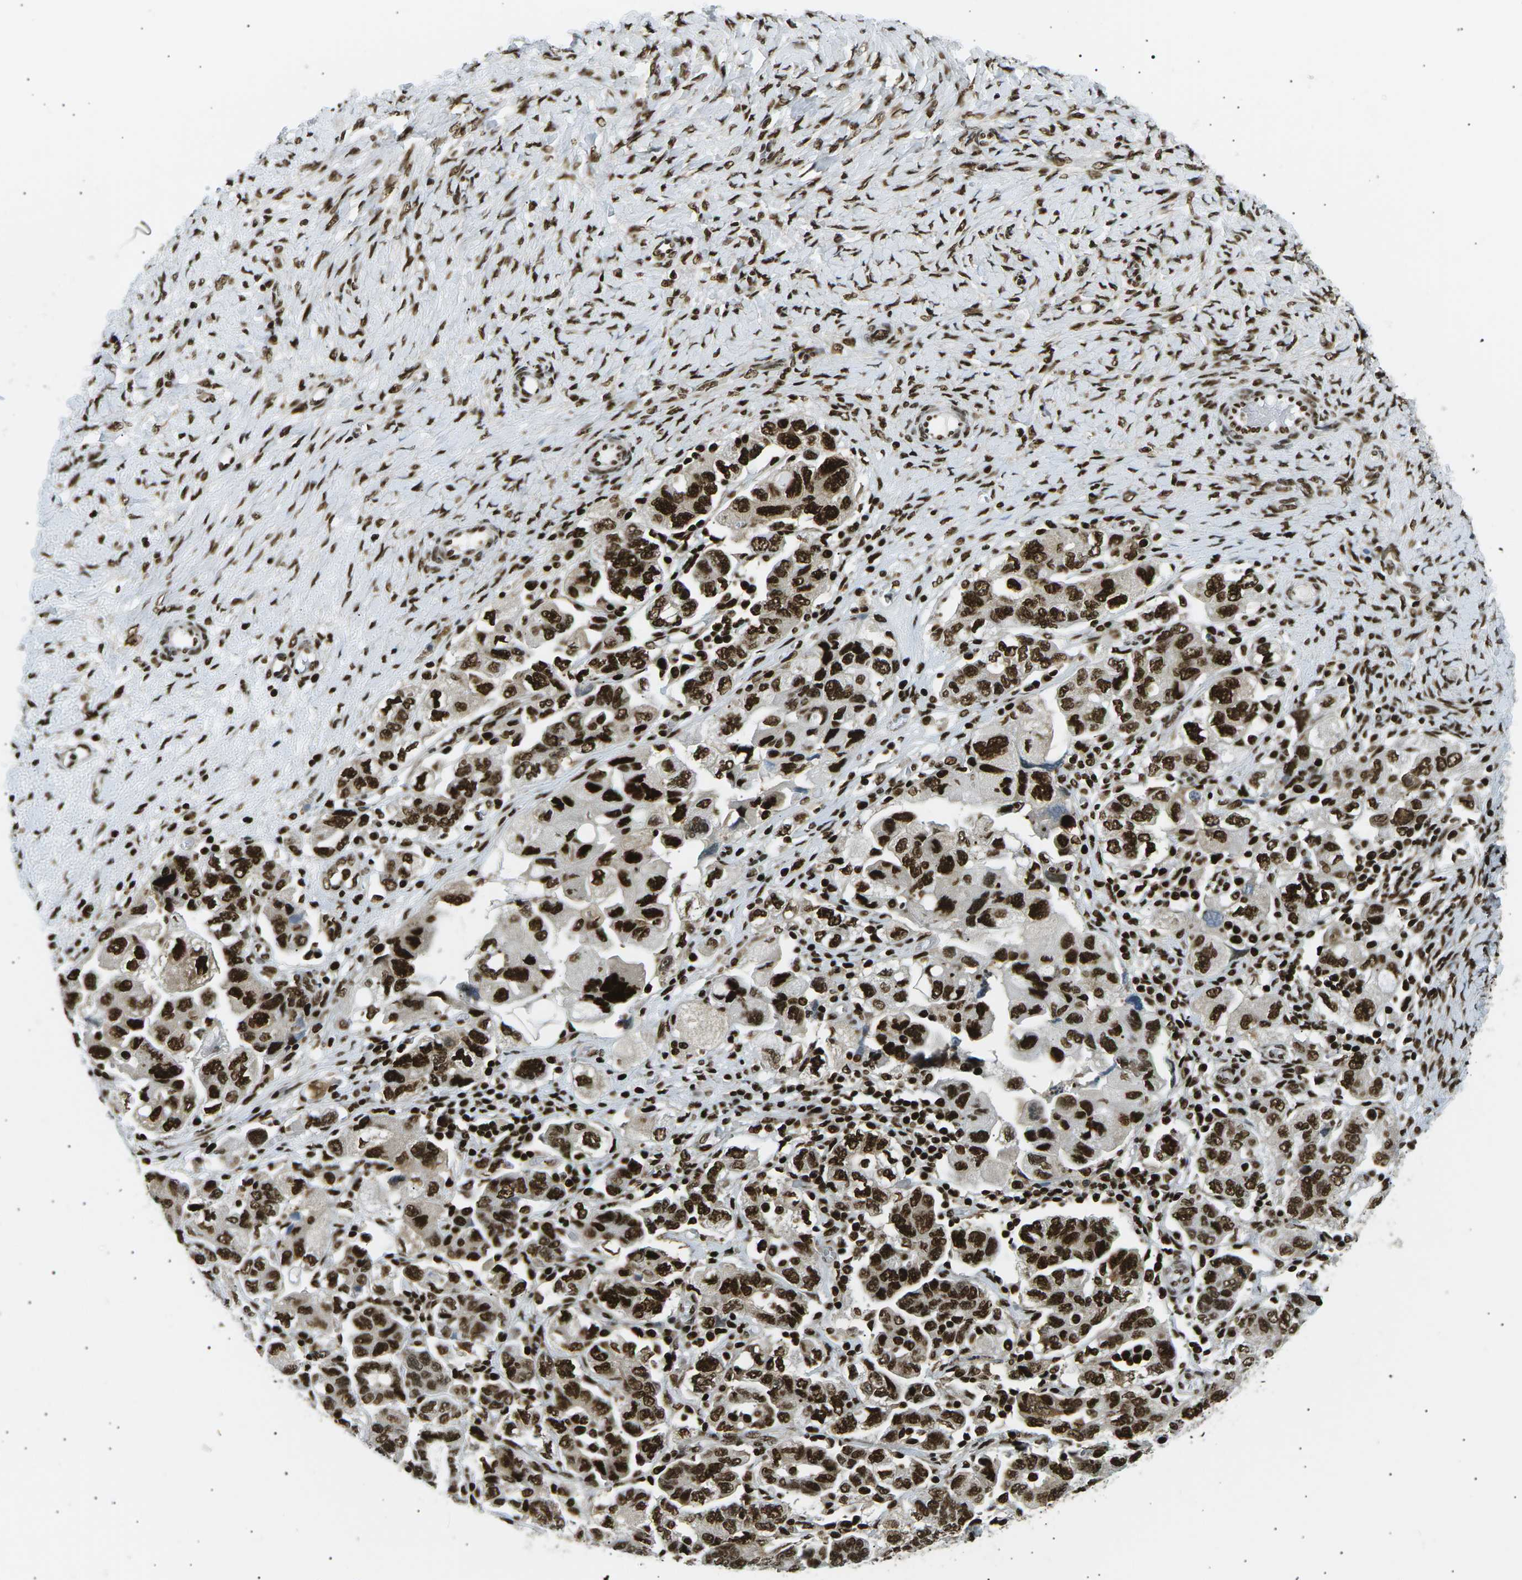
{"staining": {"intensity": "strong", "quantity": ">75%", "location": "nuclear"}, "tissue": "ovarian cancer", "cell_type": "Tumor cells", "image_type": "cancer", "snomed": [{"axis": "morphology", "description": "Carcinoma, NOS"}, {"axis": "morphology", "description": "Cystadenocarcinoma, serous, NOS"}, {"axis": "topography", "description": "Ovary"}], "caption": "Immunohistochemical staining of human ovarian cancer reveals strong nuclear protein expression in approximately >75% of tumor cells.", "gene": "RPA2", "patient": {"sex": "female", "age": 69}}